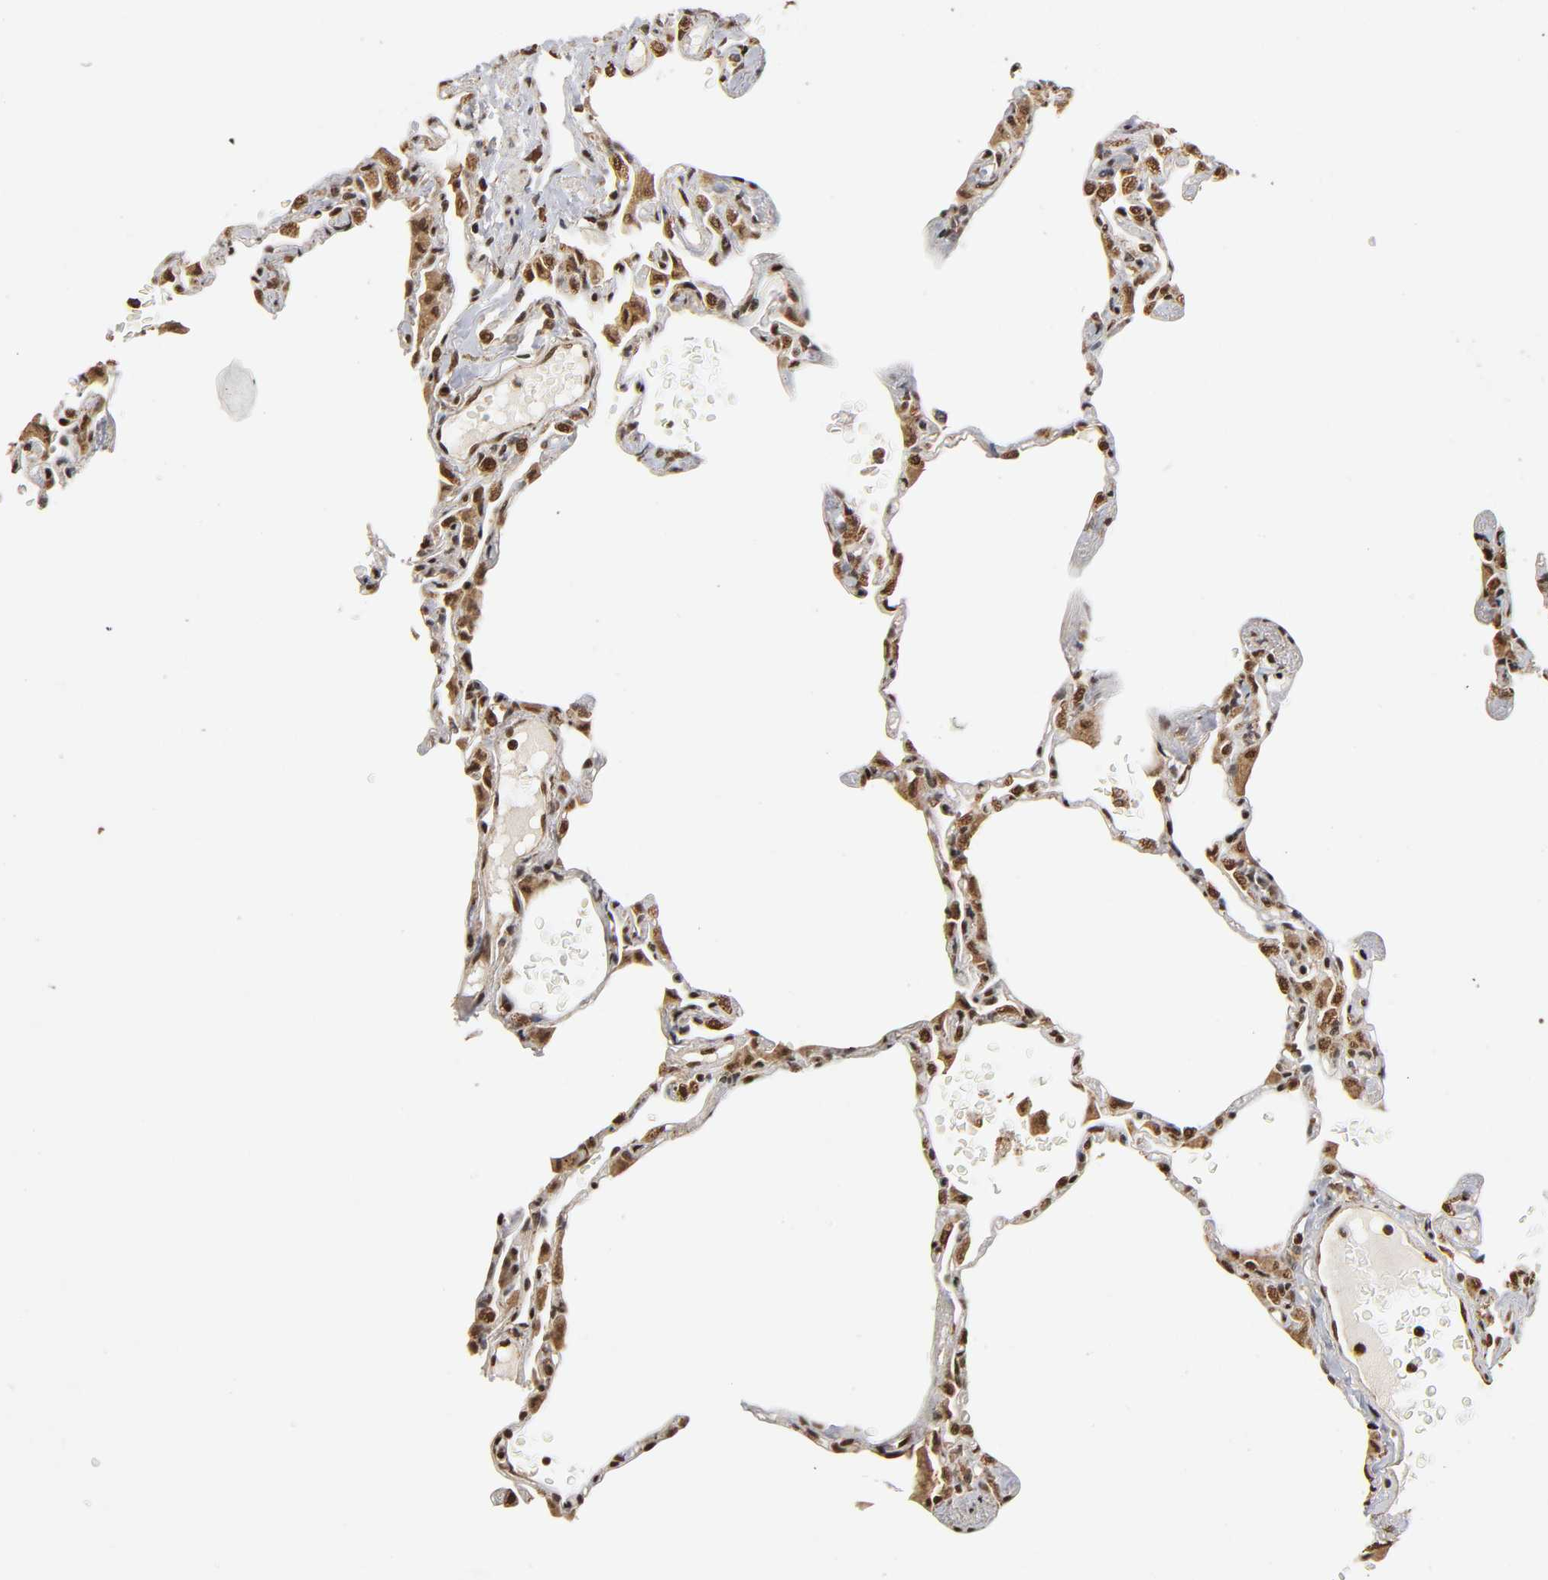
{"staining": {"intensity": "strong", "quantity": ">75%", "location": "nuclear"}, "tissue": "lung", "cell_type": "Alveolar cells", "image_type": "normal", "snomed": [{"axis": "morphology", "description": "Normal tissue, NOS"}, {"axis": "topography", "description": "Lung"}], "caption": "Immunohistochemistry (IHC) staining of normal lung, which reveals high levels of strong nuclear staining in about >75% of alveolar cells indicating strong nuclear protein positivity. The staining was performed using DAB (brown) for protein detection and nuclei were counterstained in hematoxylin (blue).", "gene": "RNF122", "patient": {"sex": "female", "age": 49}}